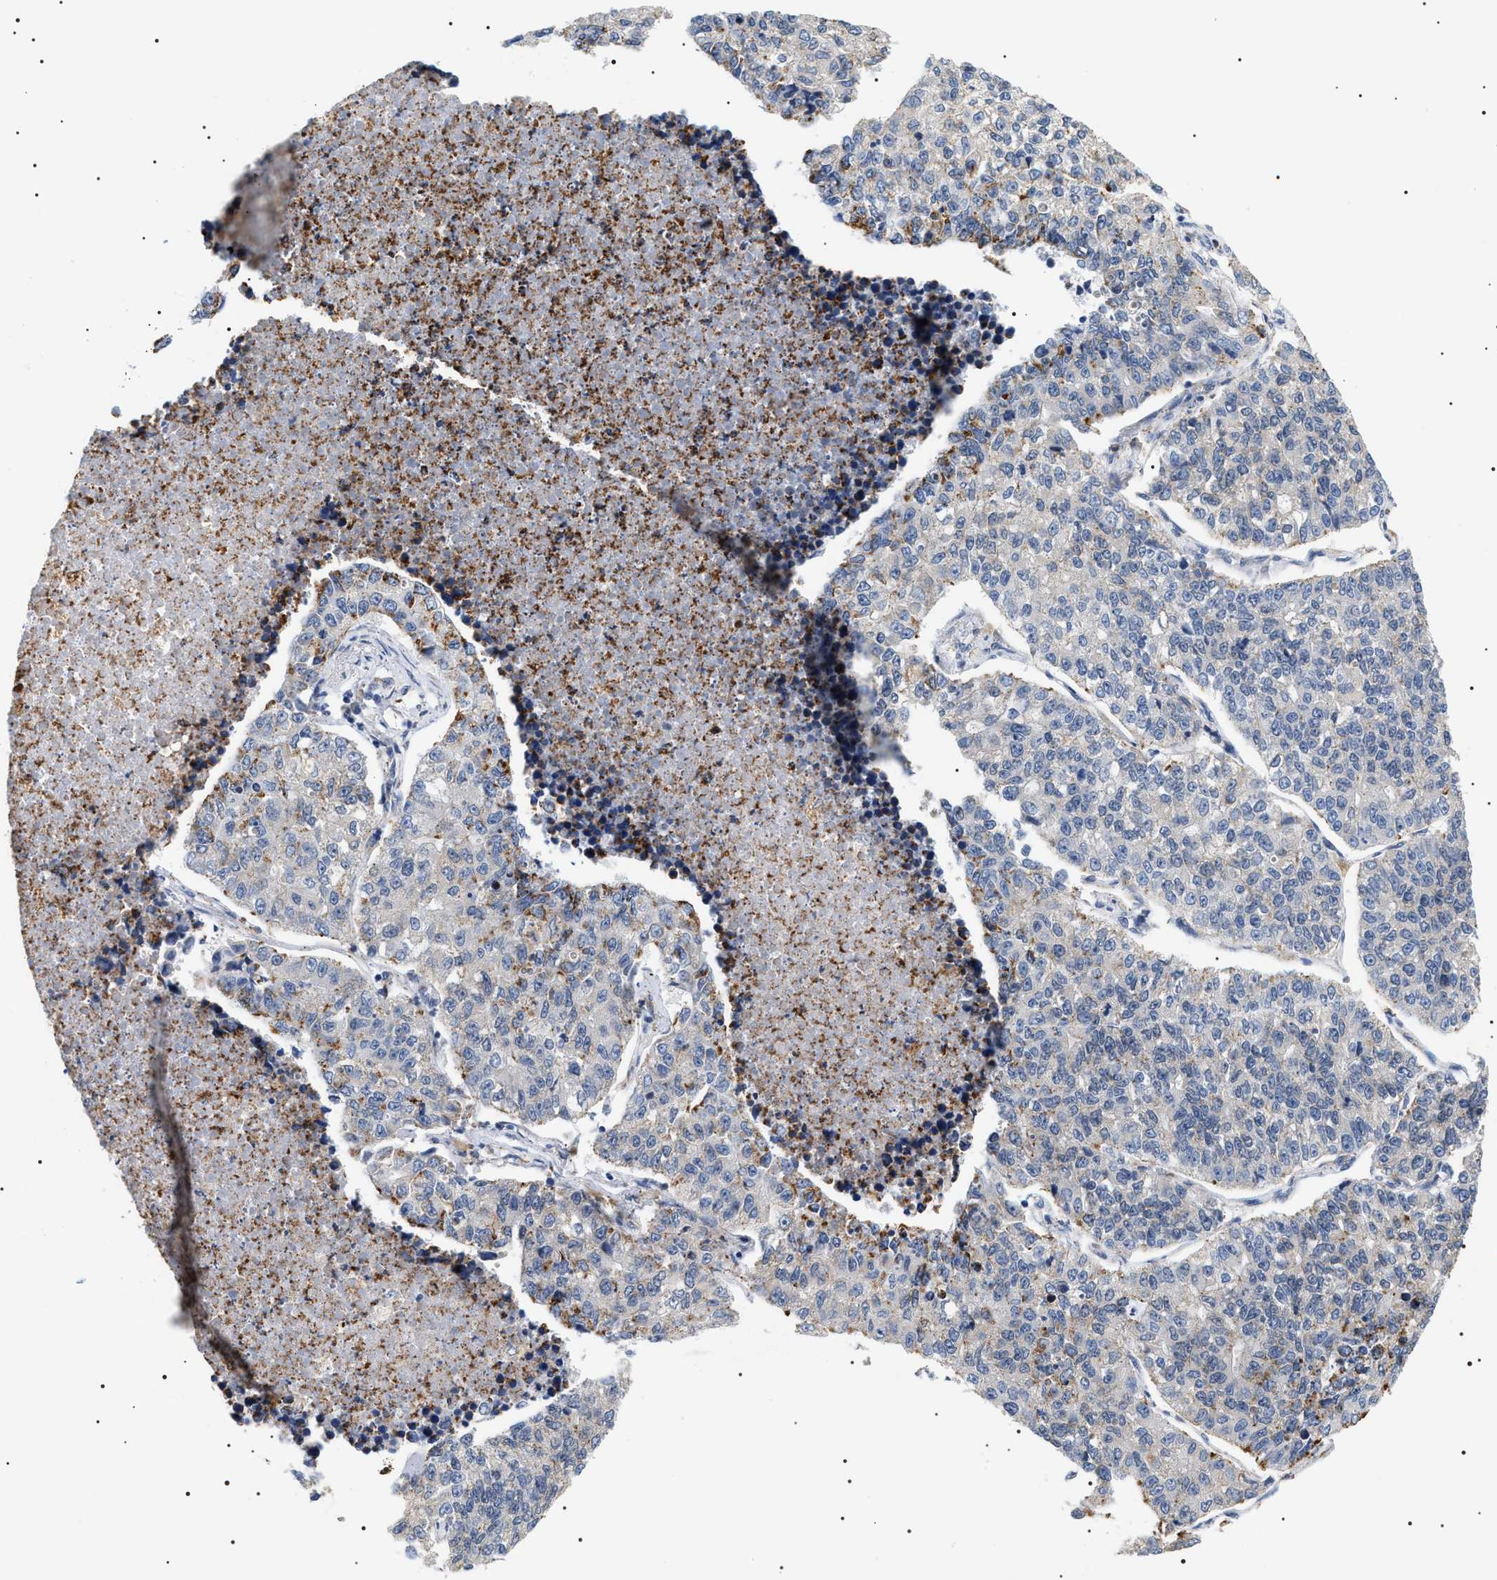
{"staining": {"intensity": "moderate", "quantity": "<25%", "location": "cytoplasmic/membranous"}, "tissue": "lung cancer", "cell_type": "Tumor cells", "image_type": "cancer", "snomed": [{"axis": "morphology", "description": "Adenocarcinoma, NOS"}, {"axis": "topography", "description": "Lung"}], "caption": "Moderate cytoplasmic/membranous protein positivity is seen in approximately <25% of tumor cells in lung adenocarcinoma.", "gene": "HSD17B11", "patient": {"sex": "male", "age": 49}}